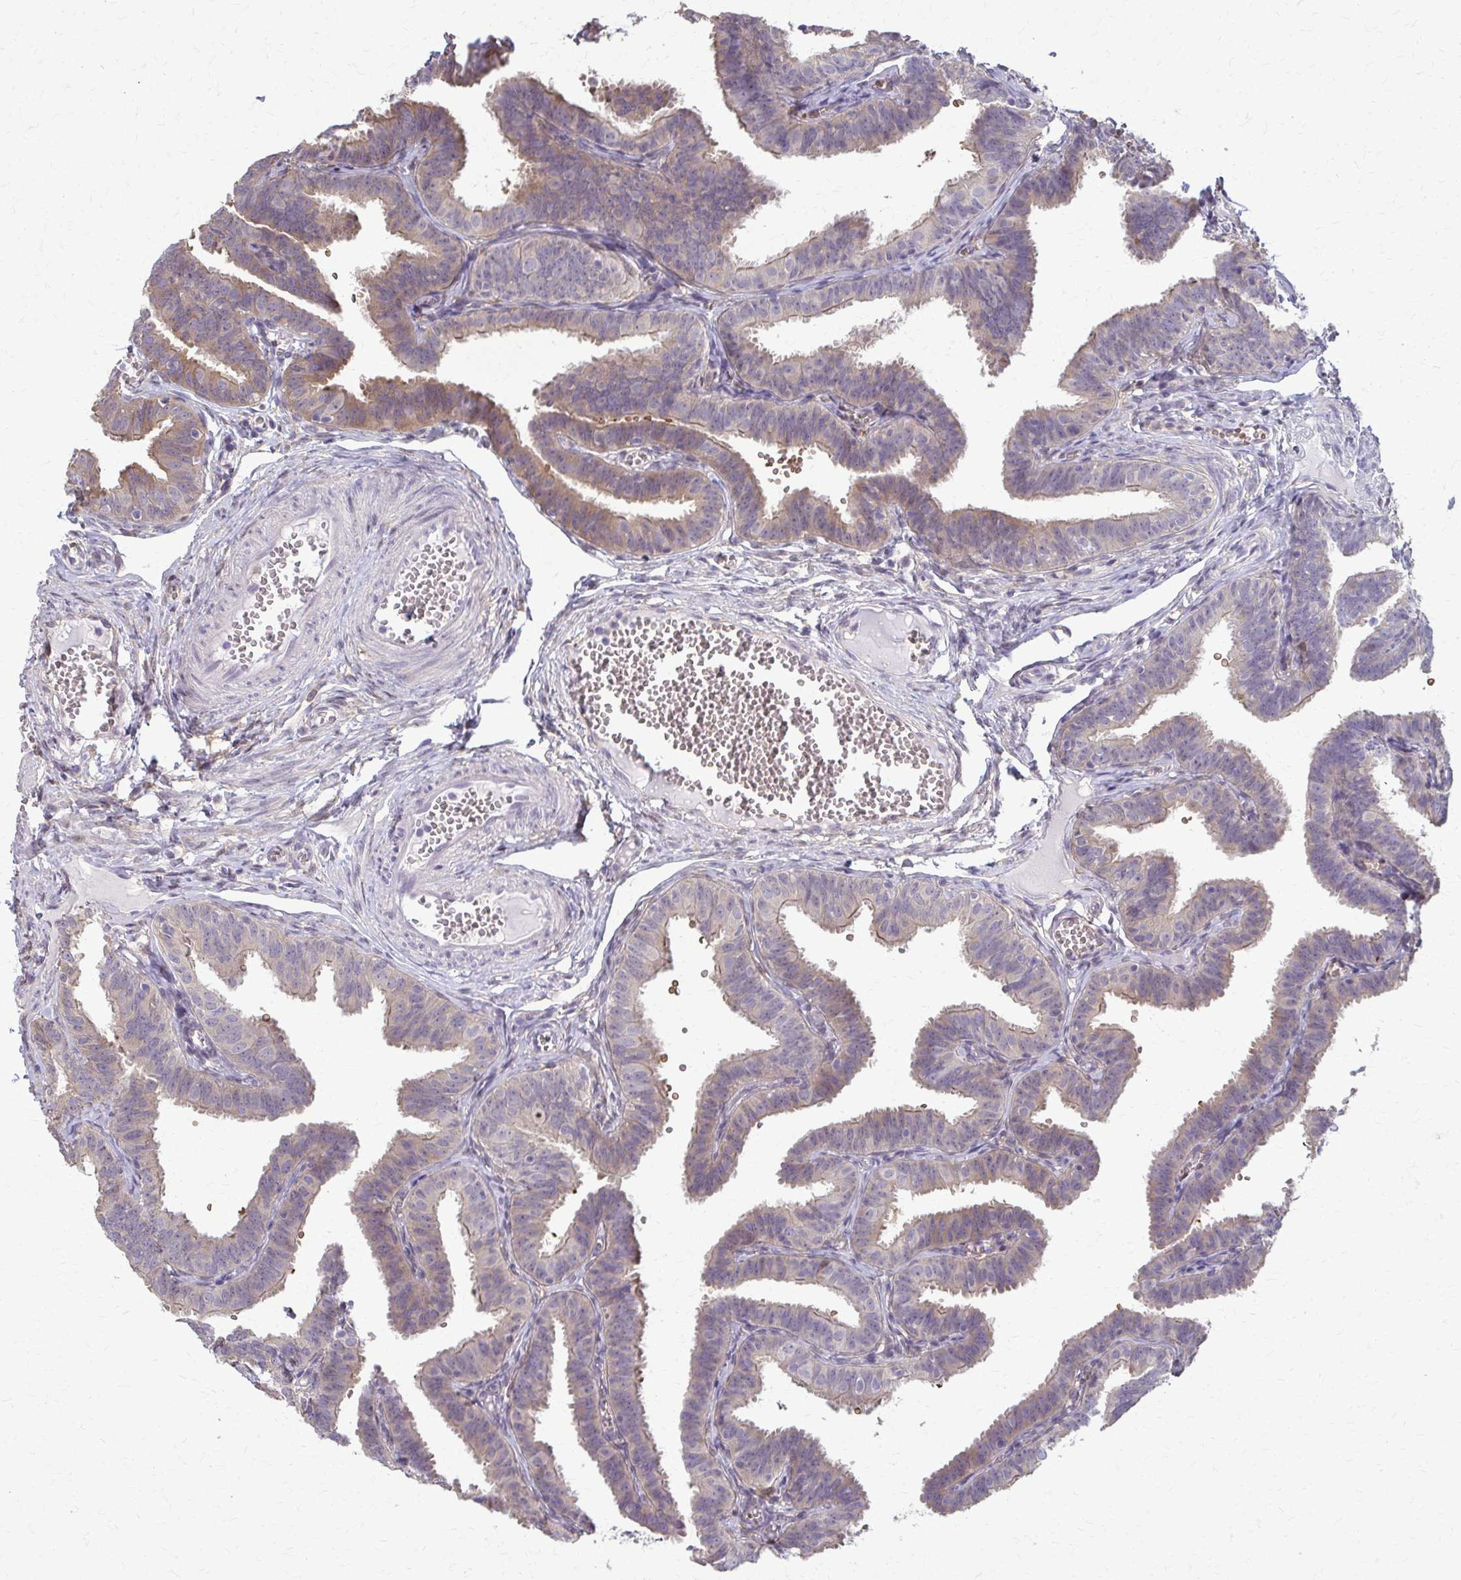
{"staining": {"intensity": "moderate", "quantity": "<25%", "location": "cytoplasmic/membranous"}, "tissue": "fallopian tube", "cell_type": "Glandular cells", "image_type": "normal", "snomed": [{"axis": "morphology", "description": "Normal tissue, NOS"}, {"axis": "topography", "description": "Fallopian tube"}], "caption": "IHC of unremarkable human fallopian tube reveals low levels of moderate cytoplasmic/membranous positivity in approximately <25% of glandular cells. The staining was performed using DAB (3,3'-diaminobenzidine) to visualize the protein expression in brown, while the nuclei were stained in blue with hematoxylin (Magnification: 20x).", "gene": "ZNF34", "patient": {"sex": "female", "age": 25}}